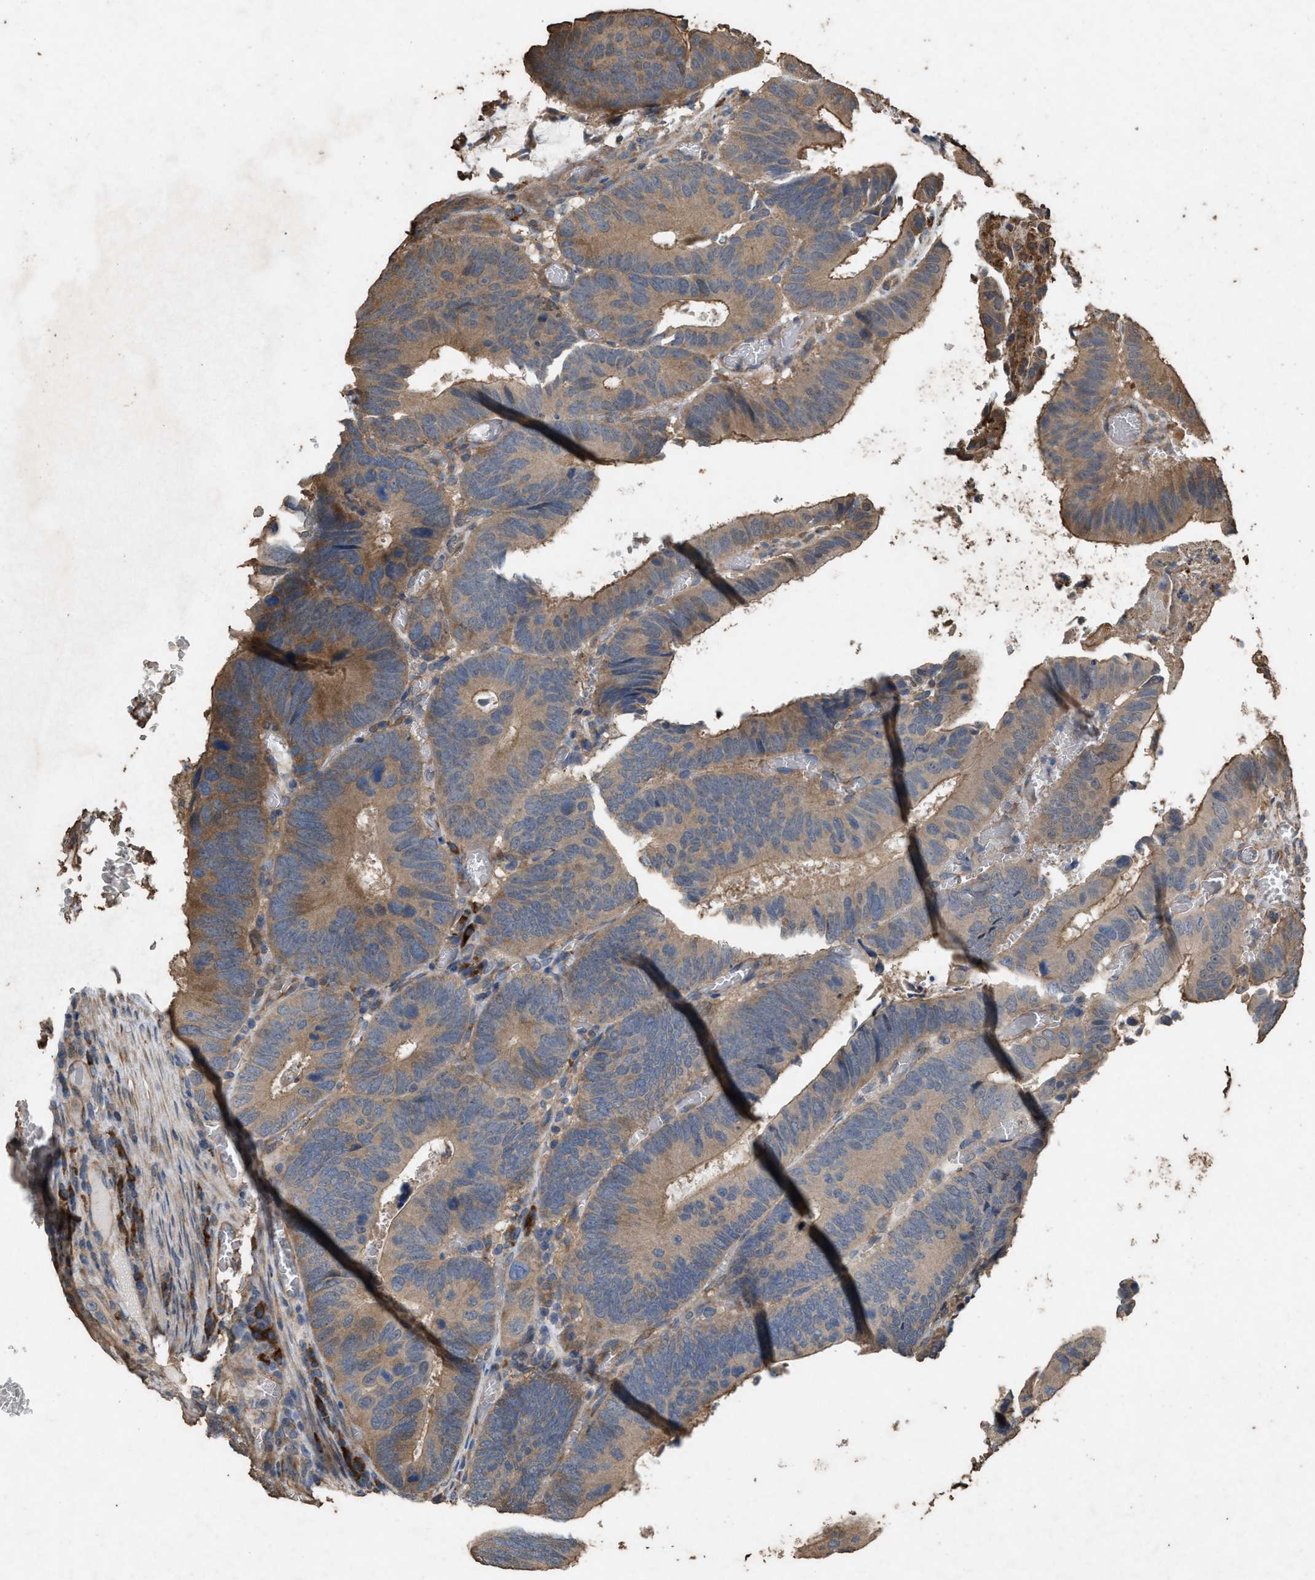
{"staining": {"intensity": "moderate", "quantity": "25%-75%", "location": "cytoplasmic/membranous"}, "tissue": "colorectal cancer", "cell_type": "Tumor cells", "image_type": "cancer", "snomed": [{"axis": "morphology", "description": "Inflammation, NOS"}, {"axis": "morphology", "description": "Adenocarcinoma, NOS"}, {"axis": "topography", "description": "Colon"}], "caption": "Colorectal adenocarcinoma was stained to show a protein in brown. There is medium levels of moderate cytoplasmic/membranous staining in about 25%-75% of tumor cells. The staining was performed using DAB (3,3'-diaminobenzidine) to visualize the protein expression in brown, while the nuclei were stained in blue with hematoxylin (Magnification: 20x).", "gene": "DCAF7", "patient": {"sex": "male", "age": 72}}